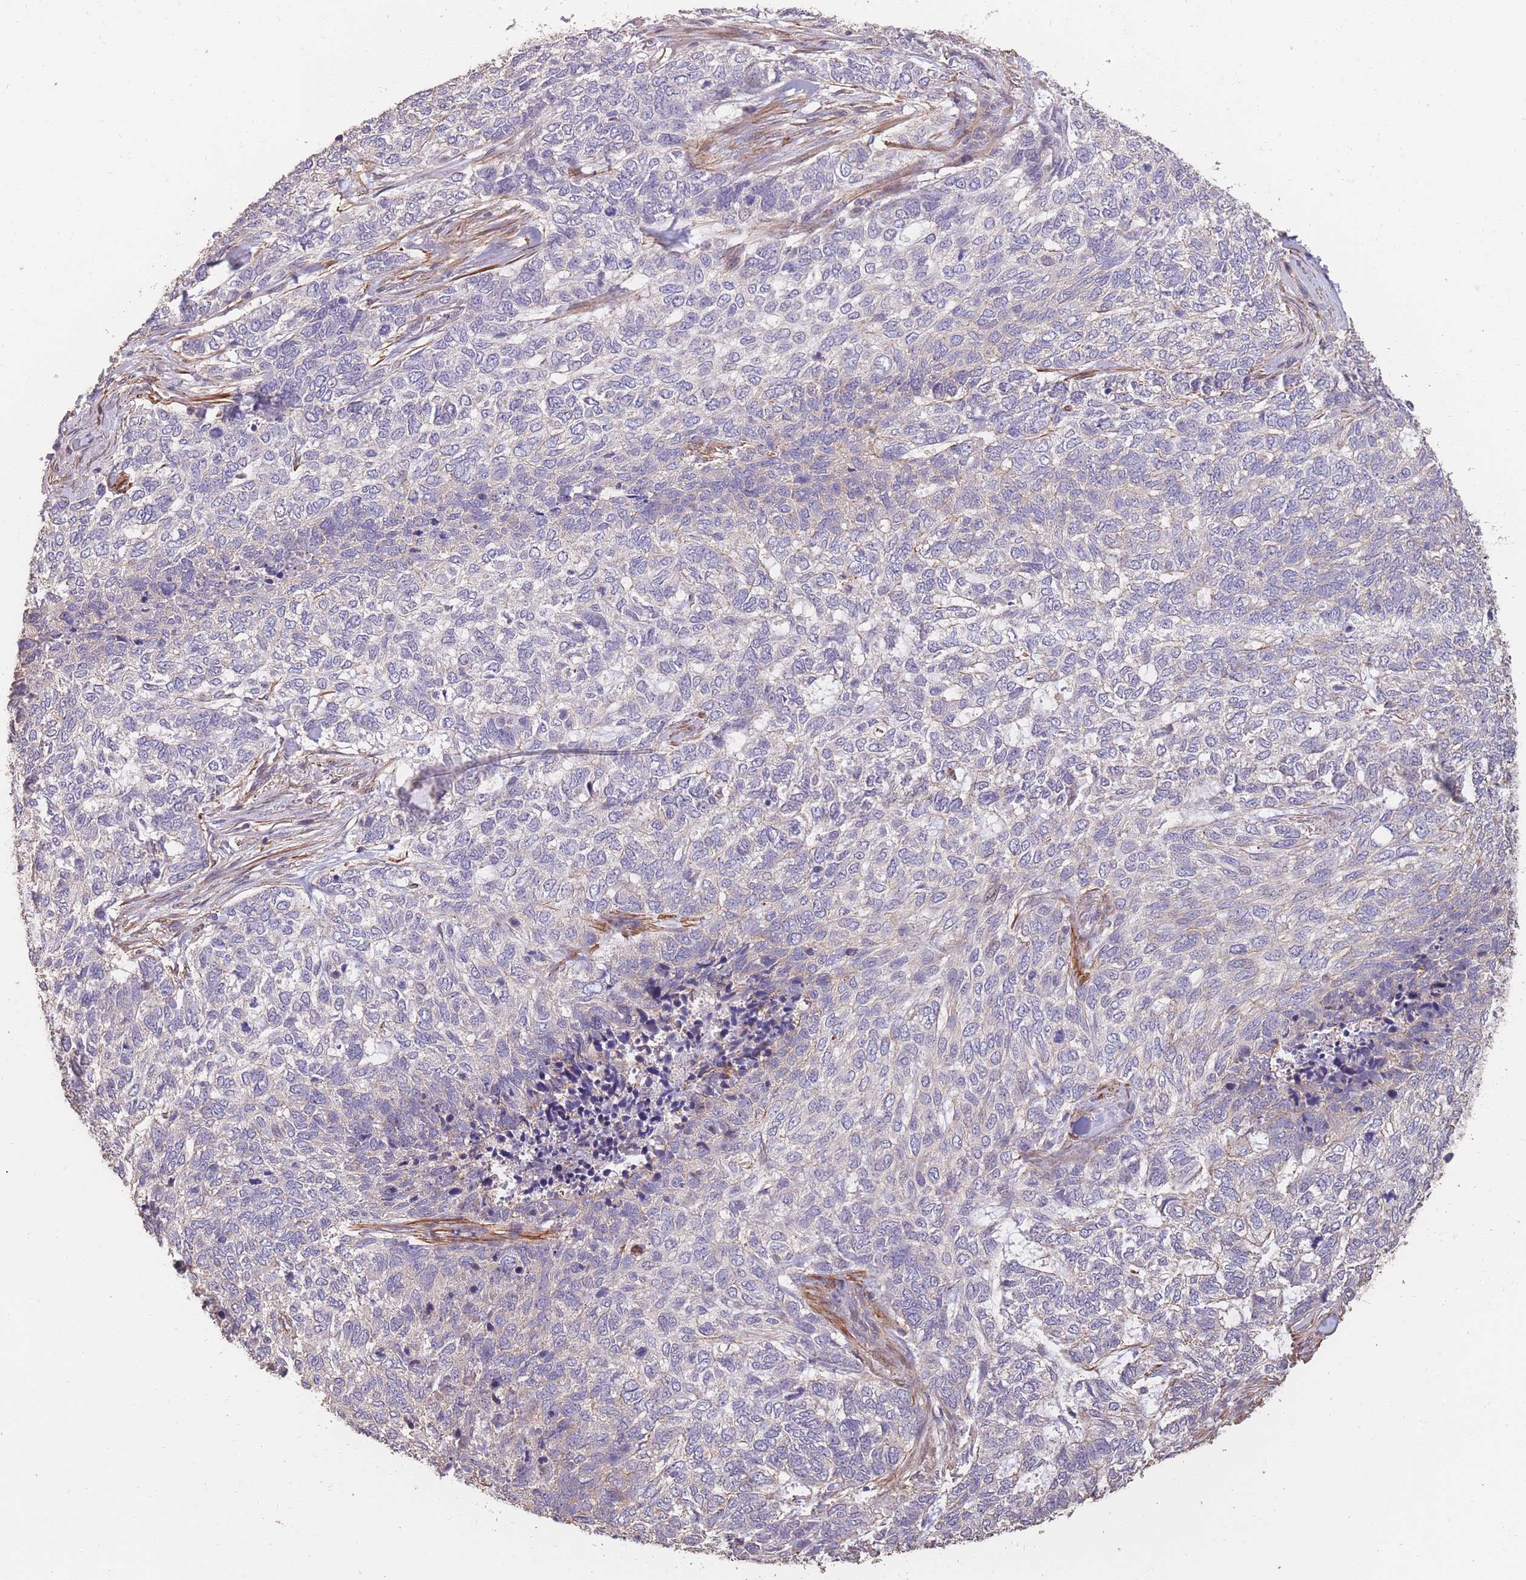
{"staining": {"intensity": "negative", "quantity": "none", "location": "none"}, "tissue": "skin cancer", "cell_type": "Tumor cells", "image_type": "cancer", "snomed": [{"axis": "morphology", "description": "Basal cell carcinoma"}, {"axis": "topography", "description": "Skin"}], "caption": "An IHC micrograph of skin cancer (basal cell carcinoma) is shown. There is no staining in tumor cells of skin cancer (basal cell carcinoma).", "gene": "NLRC4", "patient": {"sex": "female", "age": 65}}